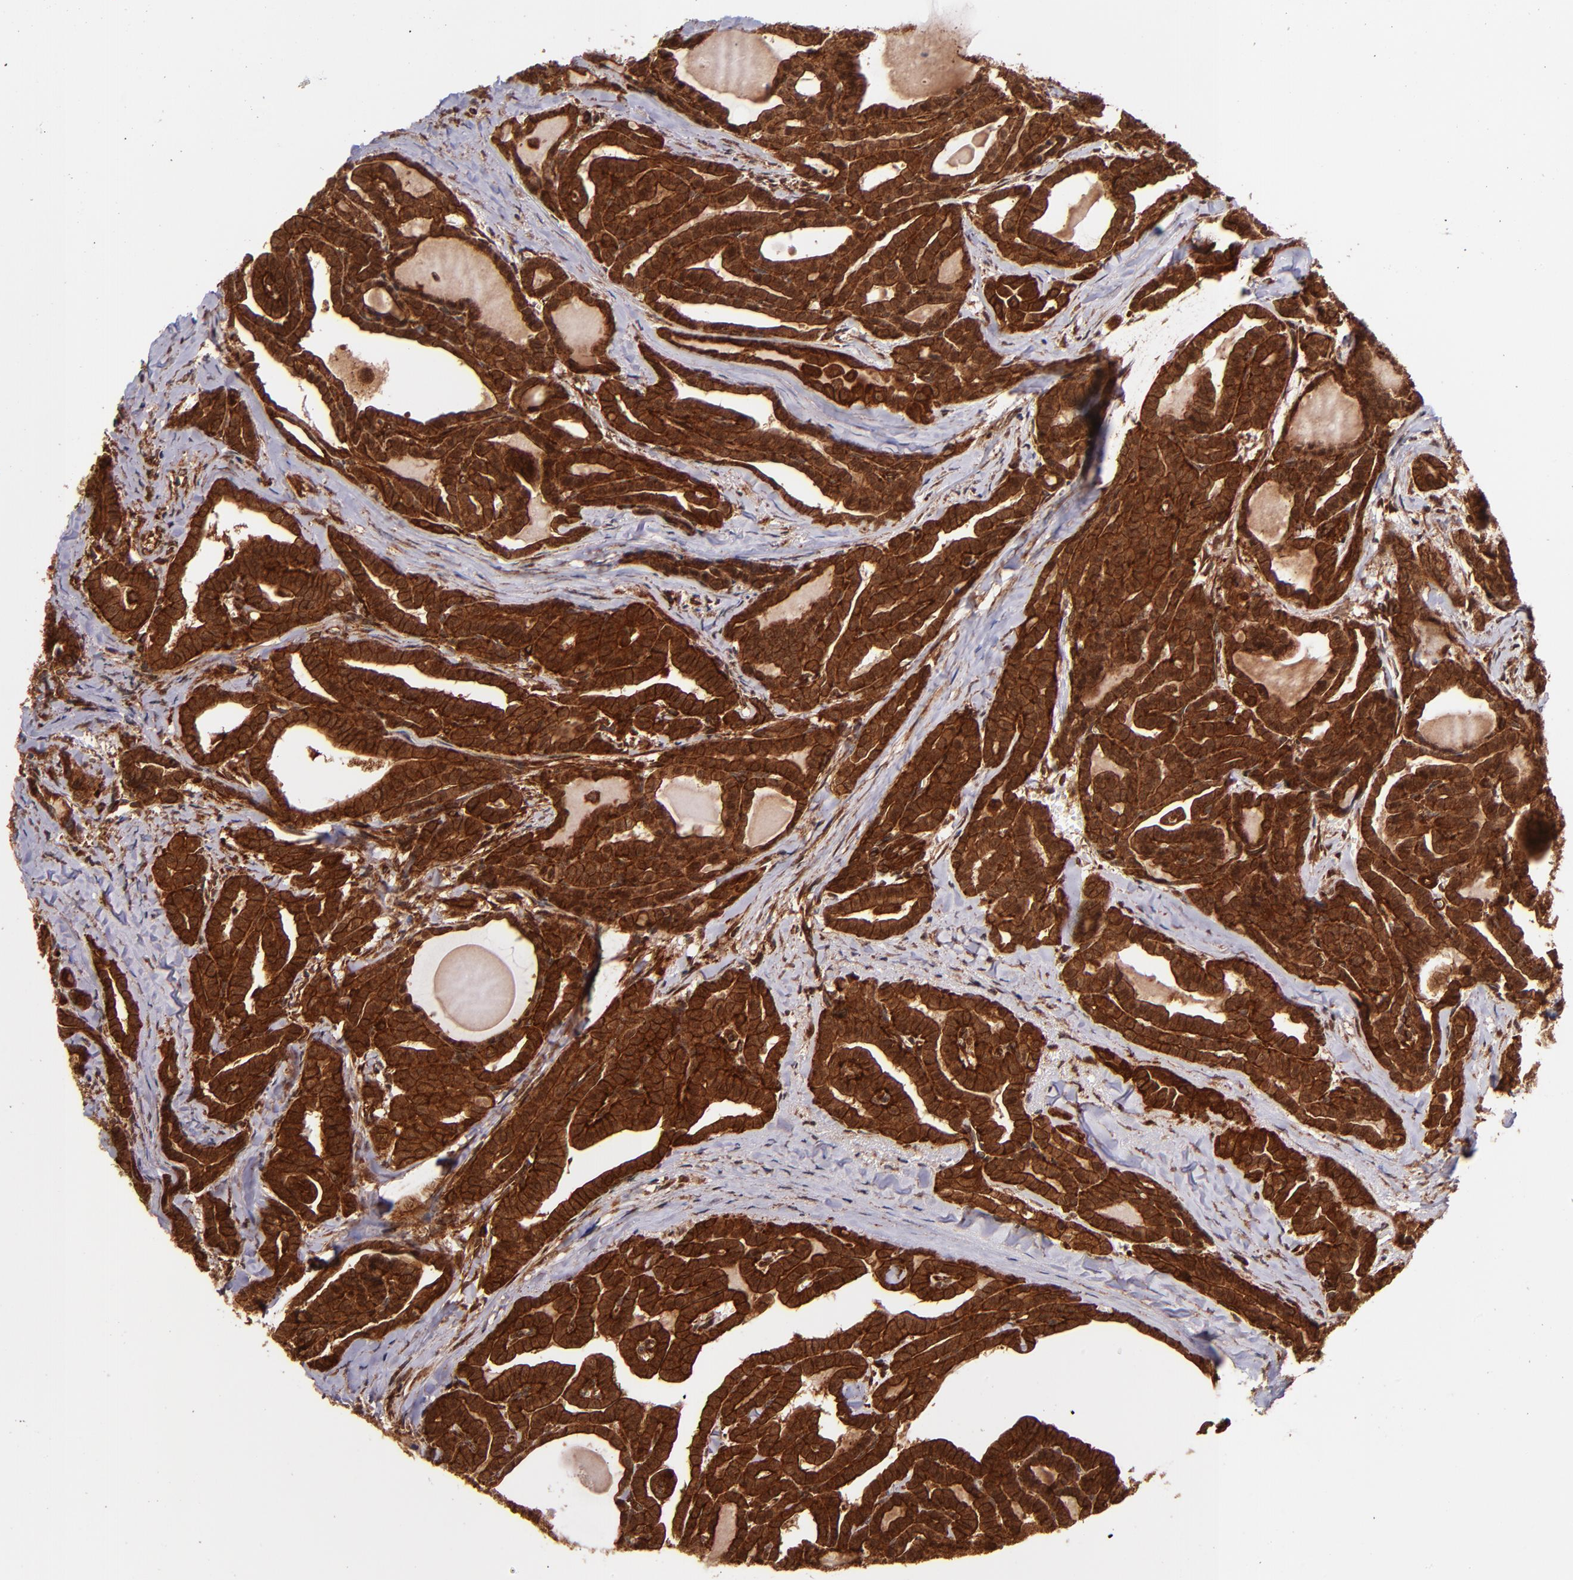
{"staining": {"intensity": "strong", "quantity": ">75%", "location": "cytoplasmic/membranous"}, "tissue": "thyroid cancer", "cell_type": "Tumor cells", "image_type": "cancer", "snomed": [{"axis": "morphology", "description": "Carcinoma, NOS"}, {"axis": "topography", "description": "Thyroid gland"}], "caption": "Protein expression analysis of thyroid carcinoma exhibits strong cytoplasmic/membranous expression in approximately >75% of tumor cells. Using DAB (brown) and hematoxylin (blue) stains, captured at high magnification using brightfield microscopy.", "gene": "STX8", "patient": {"sex": "female", "age": 91}}